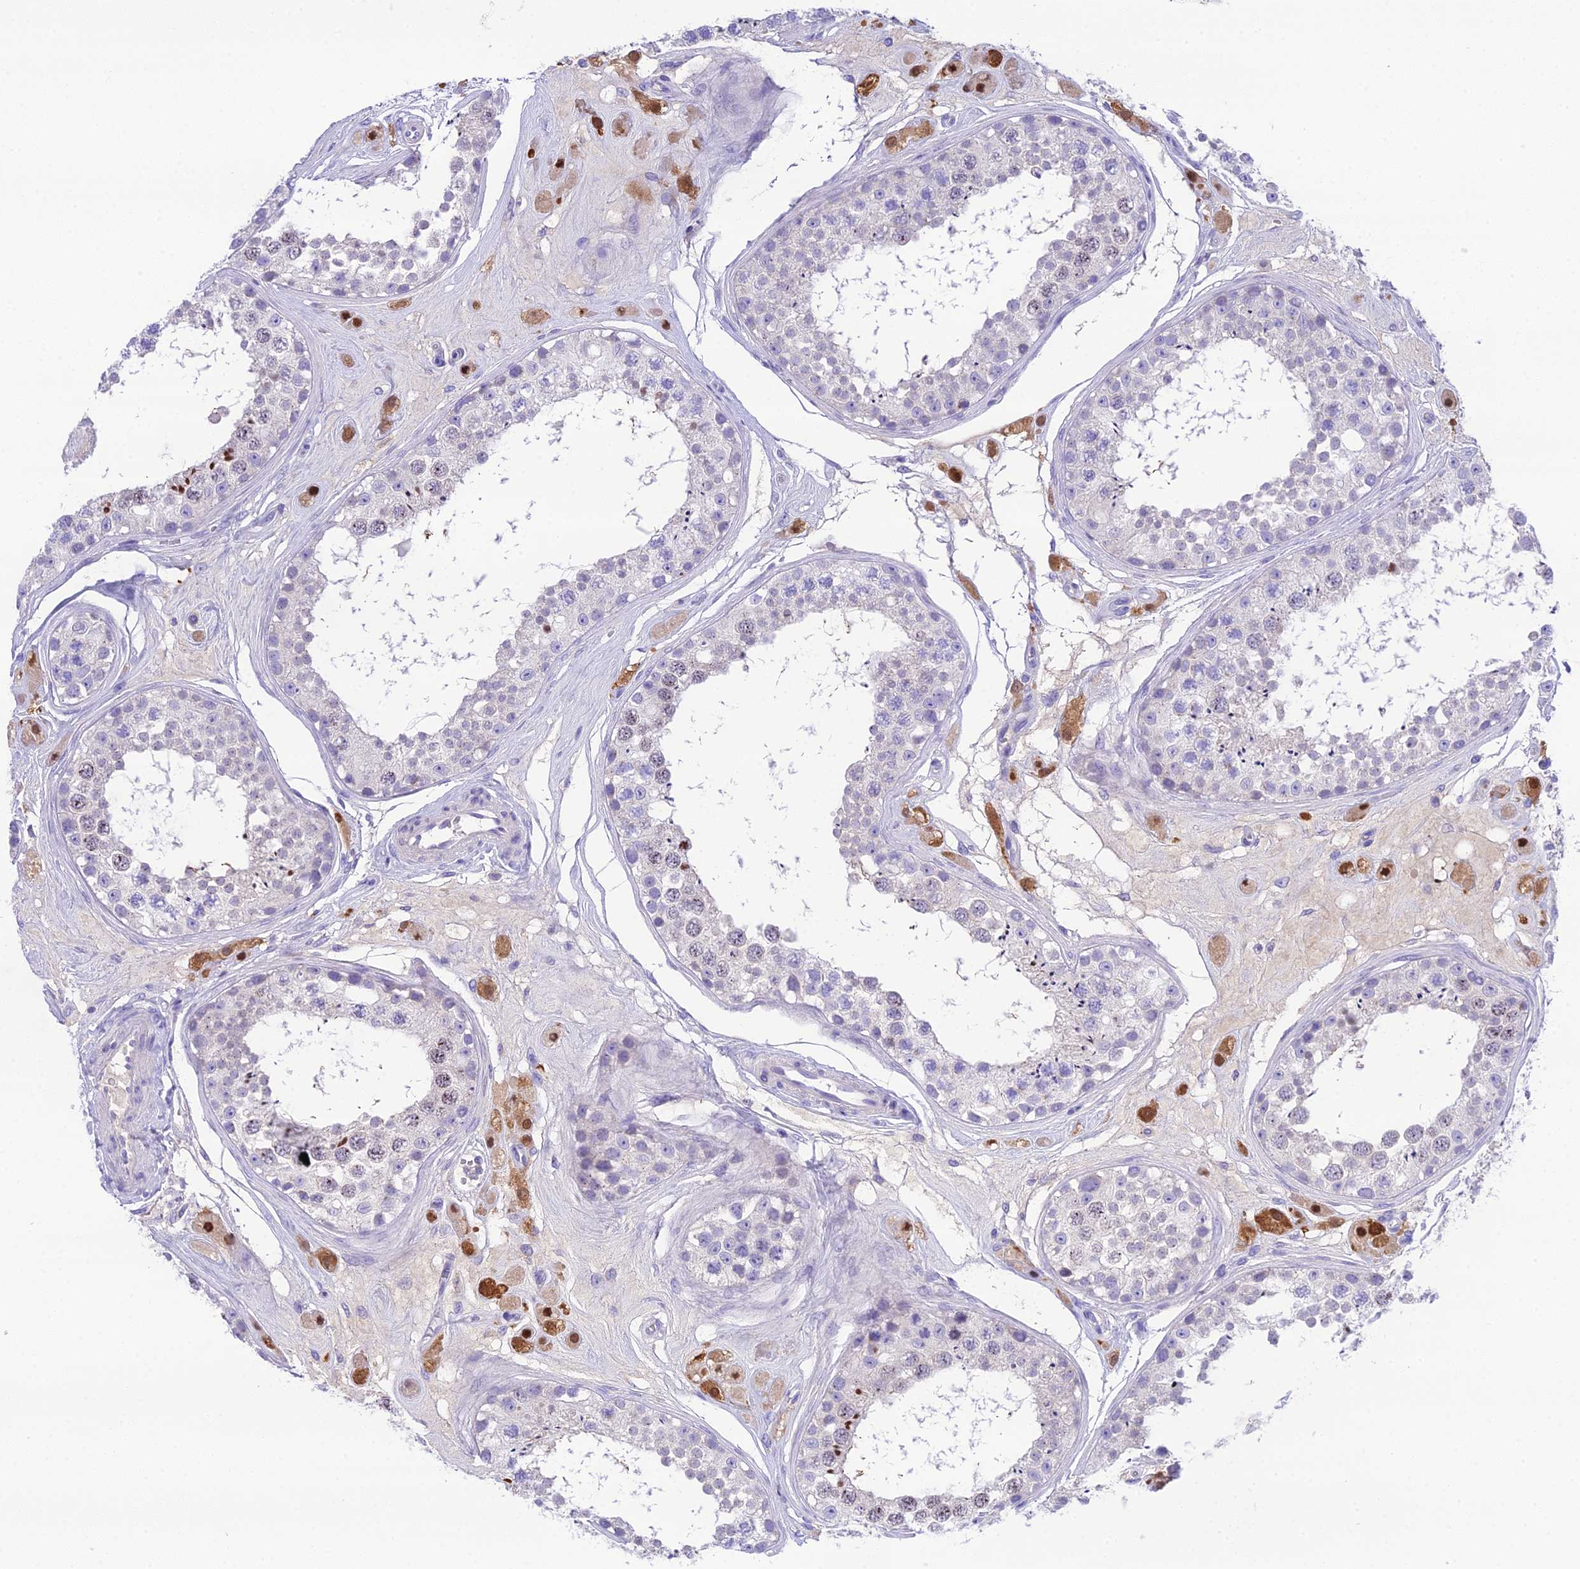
{"staining": {"intensity": "moderate", "quantity": "<25%", "location": "nuclear"}, "tissue": "testis", "cell_type": "Cells in seminiferous ducts", "image_type": "normal", "snomed": [{"axis": "morphology", "description": "Normal tissue, NOS"}, {"axis": "topography", "description": "Testis"}], "caption": "The image shows immunohistochemical staining of benign testis. There is moderate nuclear positivity is seen in about <25% of cells in seminiferous ducts.", "gene": "KIAA0408", "patient": {"sex": "male", "age": 25}}